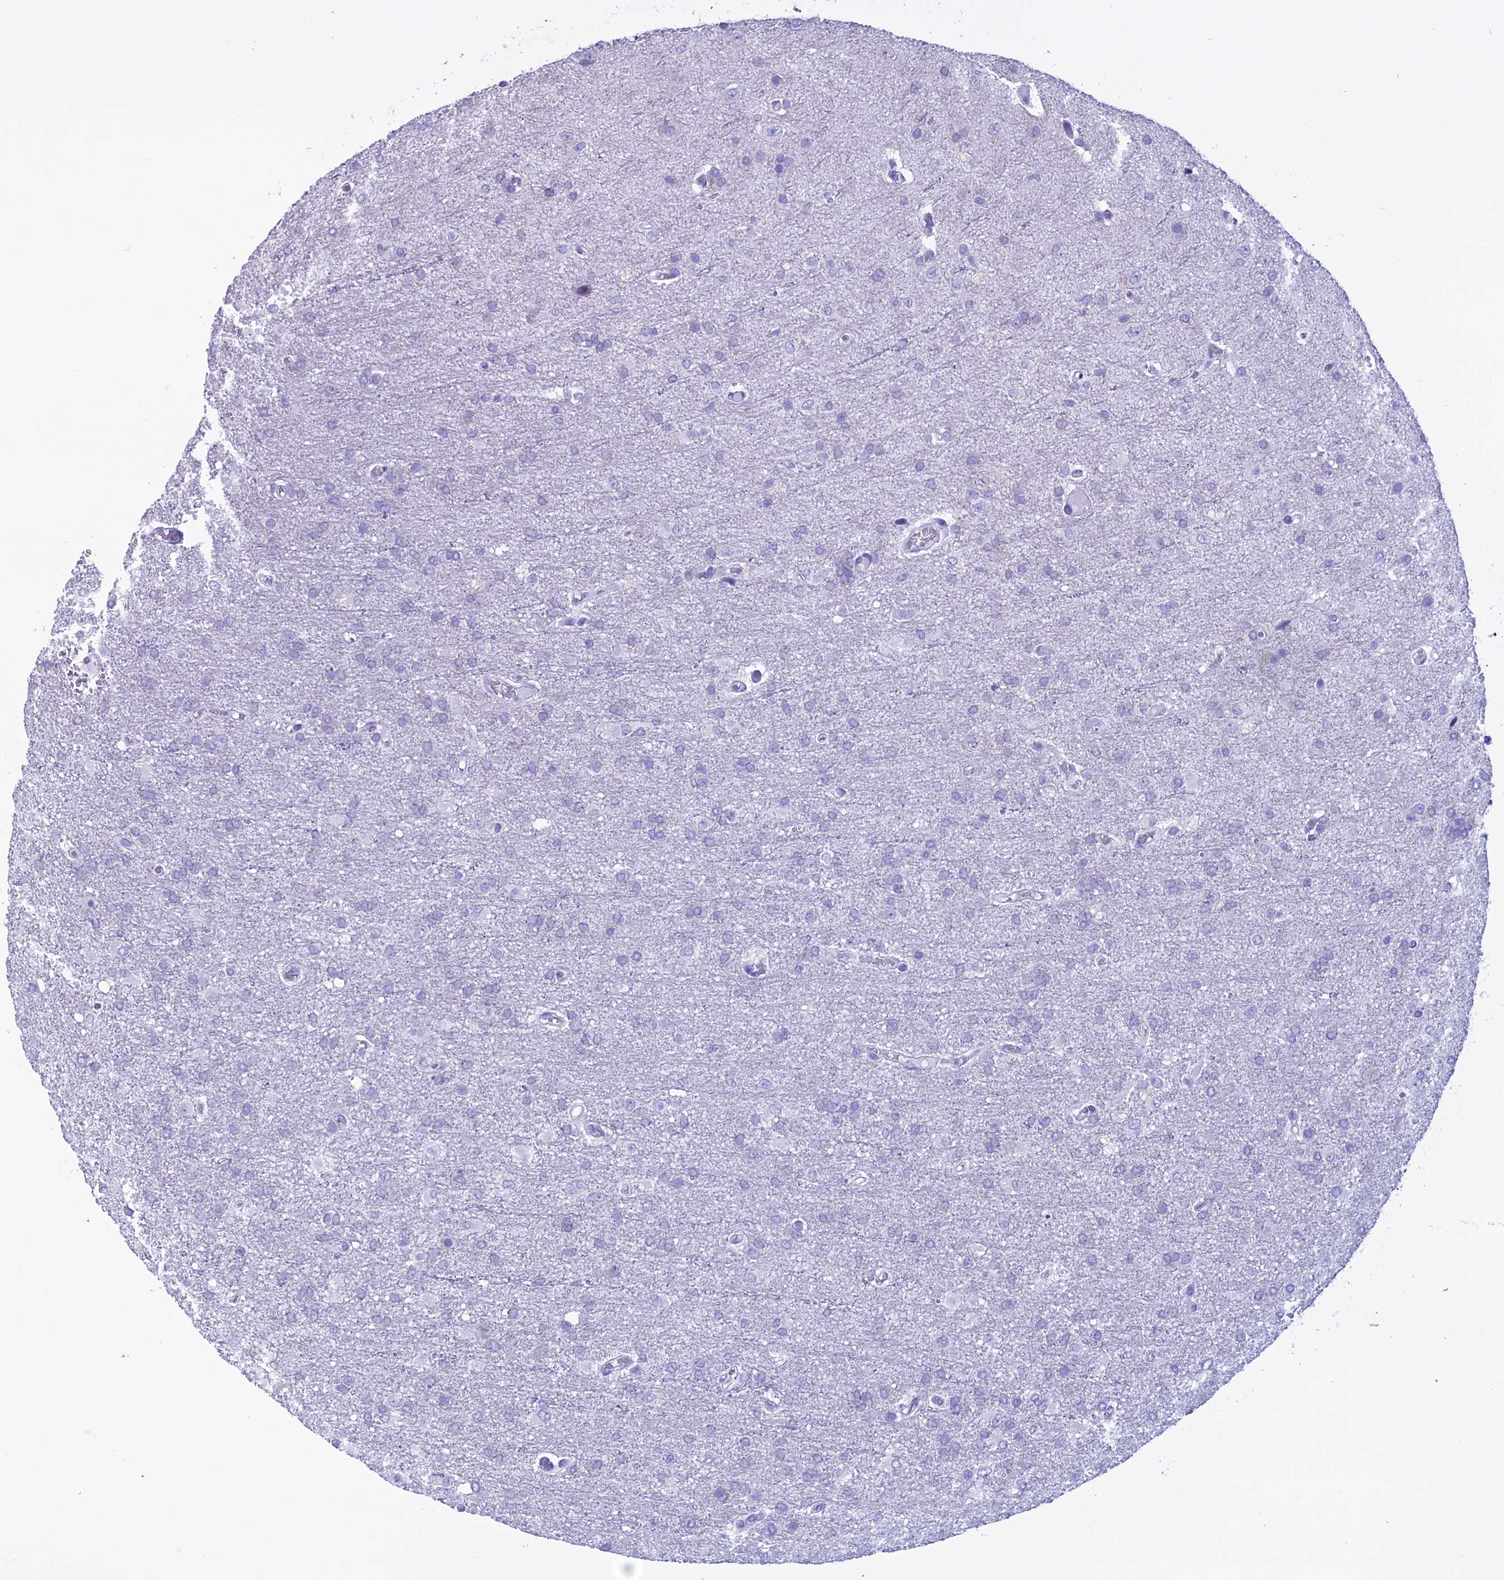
{"staining": {"intensity": "negative", "quantity": "none", "location": "none"}, "tissue": "glioma", "cell_type": "Tumor cells", "image_type": "cancer", "snomed": [{"axis": "morphology", "description": "Glioma, malignant, High grade"}, {"axis": "topography", "description": "Brain"}], "caption": "IHC photomicrograph of human malignant high-grade glioma stained for a protein (brown), which displays no staining in tumor cells.", "gene": "MZB1", "patient": {"sex": "female", "age": 74}}